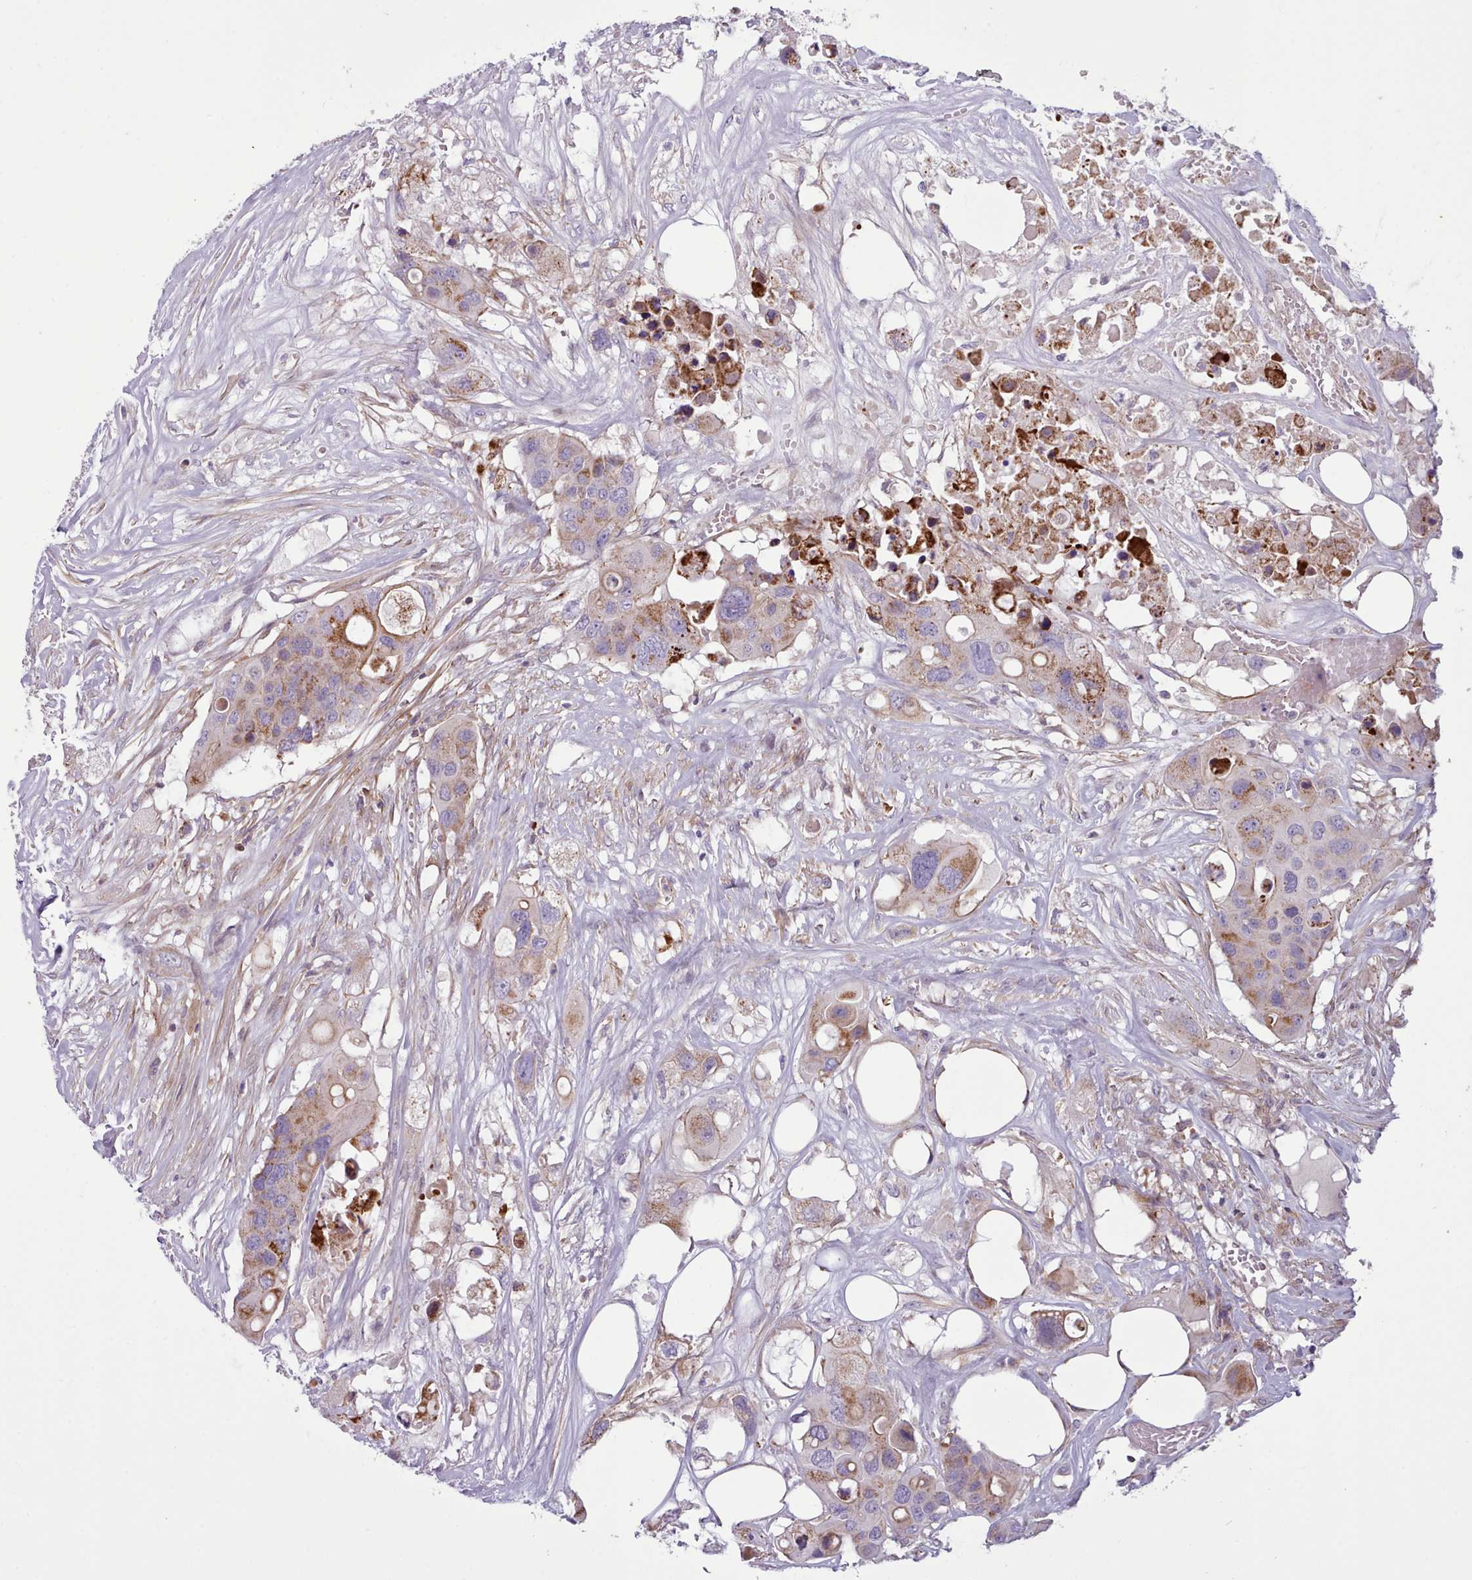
{"staining": {"intensity": "moderate", "quantity": "25%-75%", "location": "cytoplasmic/membranous"}, "tissue": "colorectal cancer", "cell_type": "Tumor cells", "image_type": "cancer", "snomed": [{"axis": "morphology", "description": "Adenocarcinoma, NOS"}, {"axis": "topography", "description": "Colon"}], "caption": "Immunohistochemistry (DAB (3,3'-diaminobenzidine)) staining of colorectal cancer (adenocarcinoma) displays moderate cytoplasmic/membranous protein staining in approximately 25%-75% of tumor cells.", "gene": "TENT4B", "patient": {"sex": "male", "age": 77}}